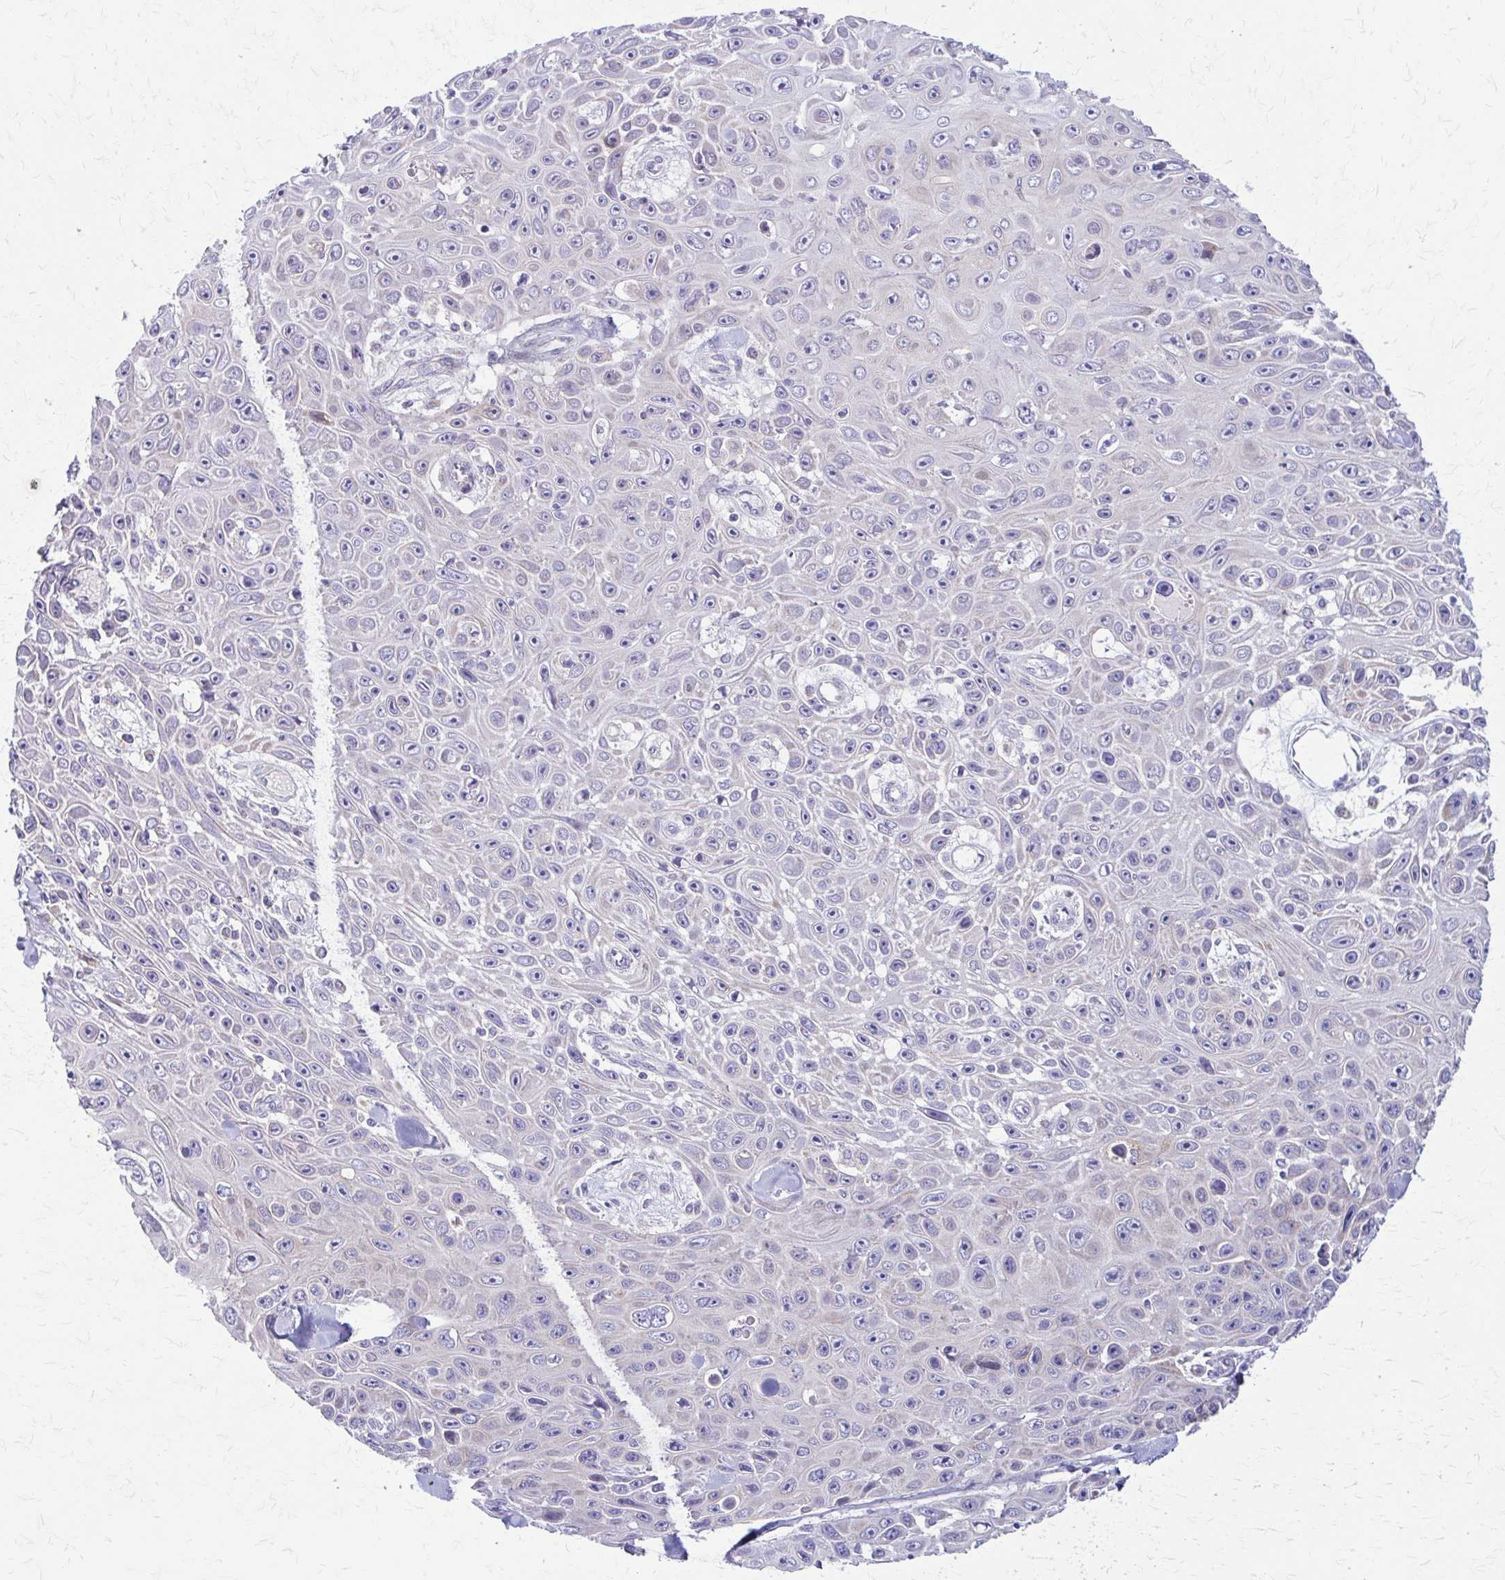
{"staining": {"intensity": "negative", "quantity": "none", "location": "none"}, "tissue": "skin cancer", "cell_type": "Tumor cells", "image_type": "cancer", "snomed": [{"axis": "morphology", "description": "Squamous cell carcinoma, NOS"}, {"axis": "topography", "description": "Skin"}], "caption": "Tumor cells show no significant protein positivity in skin cancer (squamous cell carcinoma).", "gene": "SAMD13", "patient": {"sex": "male", "age": 82}}